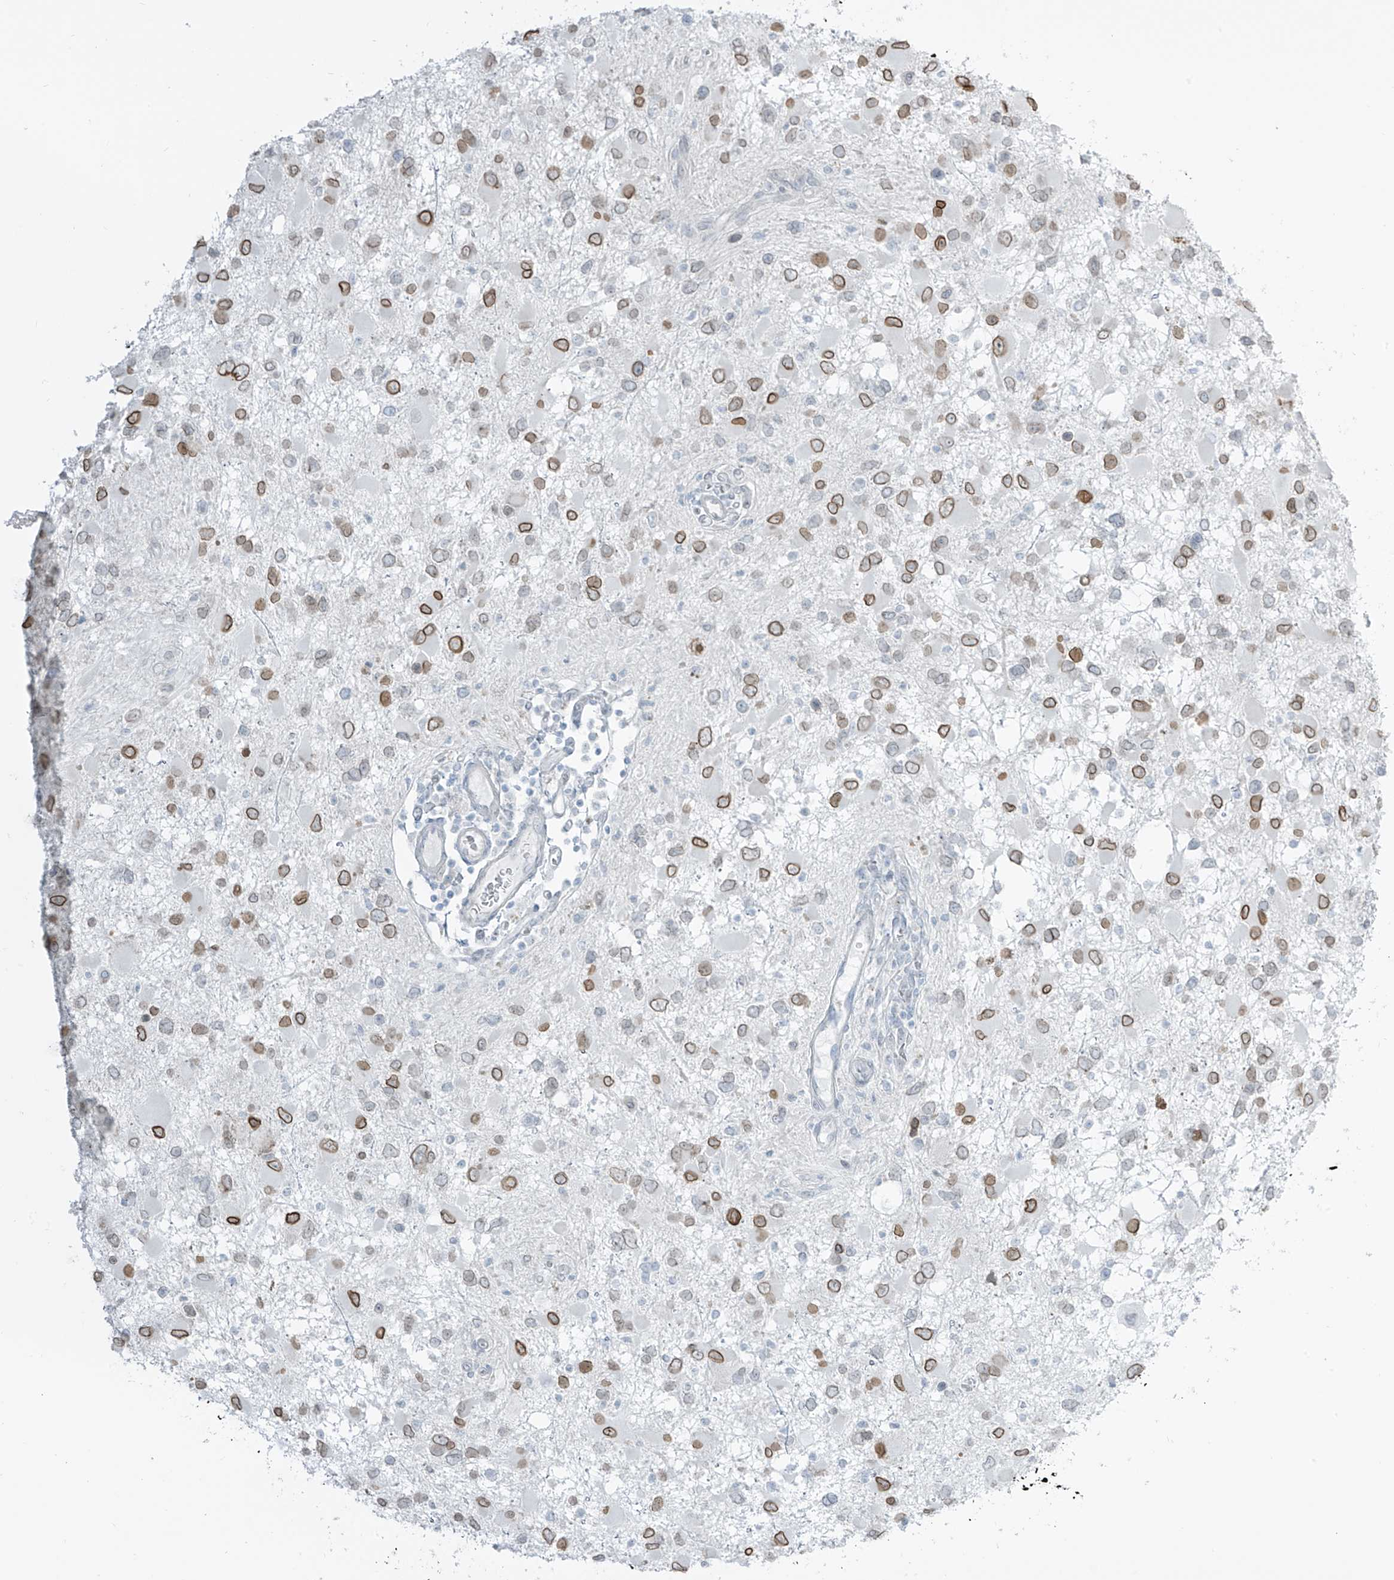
{"staining": {"intensity": "moderate", "quantity": "25%-75%", "location": "cytoplasmic/membranous,nuclear"}, "tissue": "glioma", "cell_type": "Tumor cells", "image_type": "cancer", "snomed": [{"axis": "morphology", "description": "Glioma, malignant, High grade"}, {"axis": "topography", "description": "Brain"}], "caption": "There is medium levels of moderate cytoplasmic/membranous and nuclear expression in tumor cells of malignant glioma (high-grade), as demonstrated by immunohistochemical staining (brown color).", "gene": "PRDM6", "patient": {"sex": "male", "age": 53}}